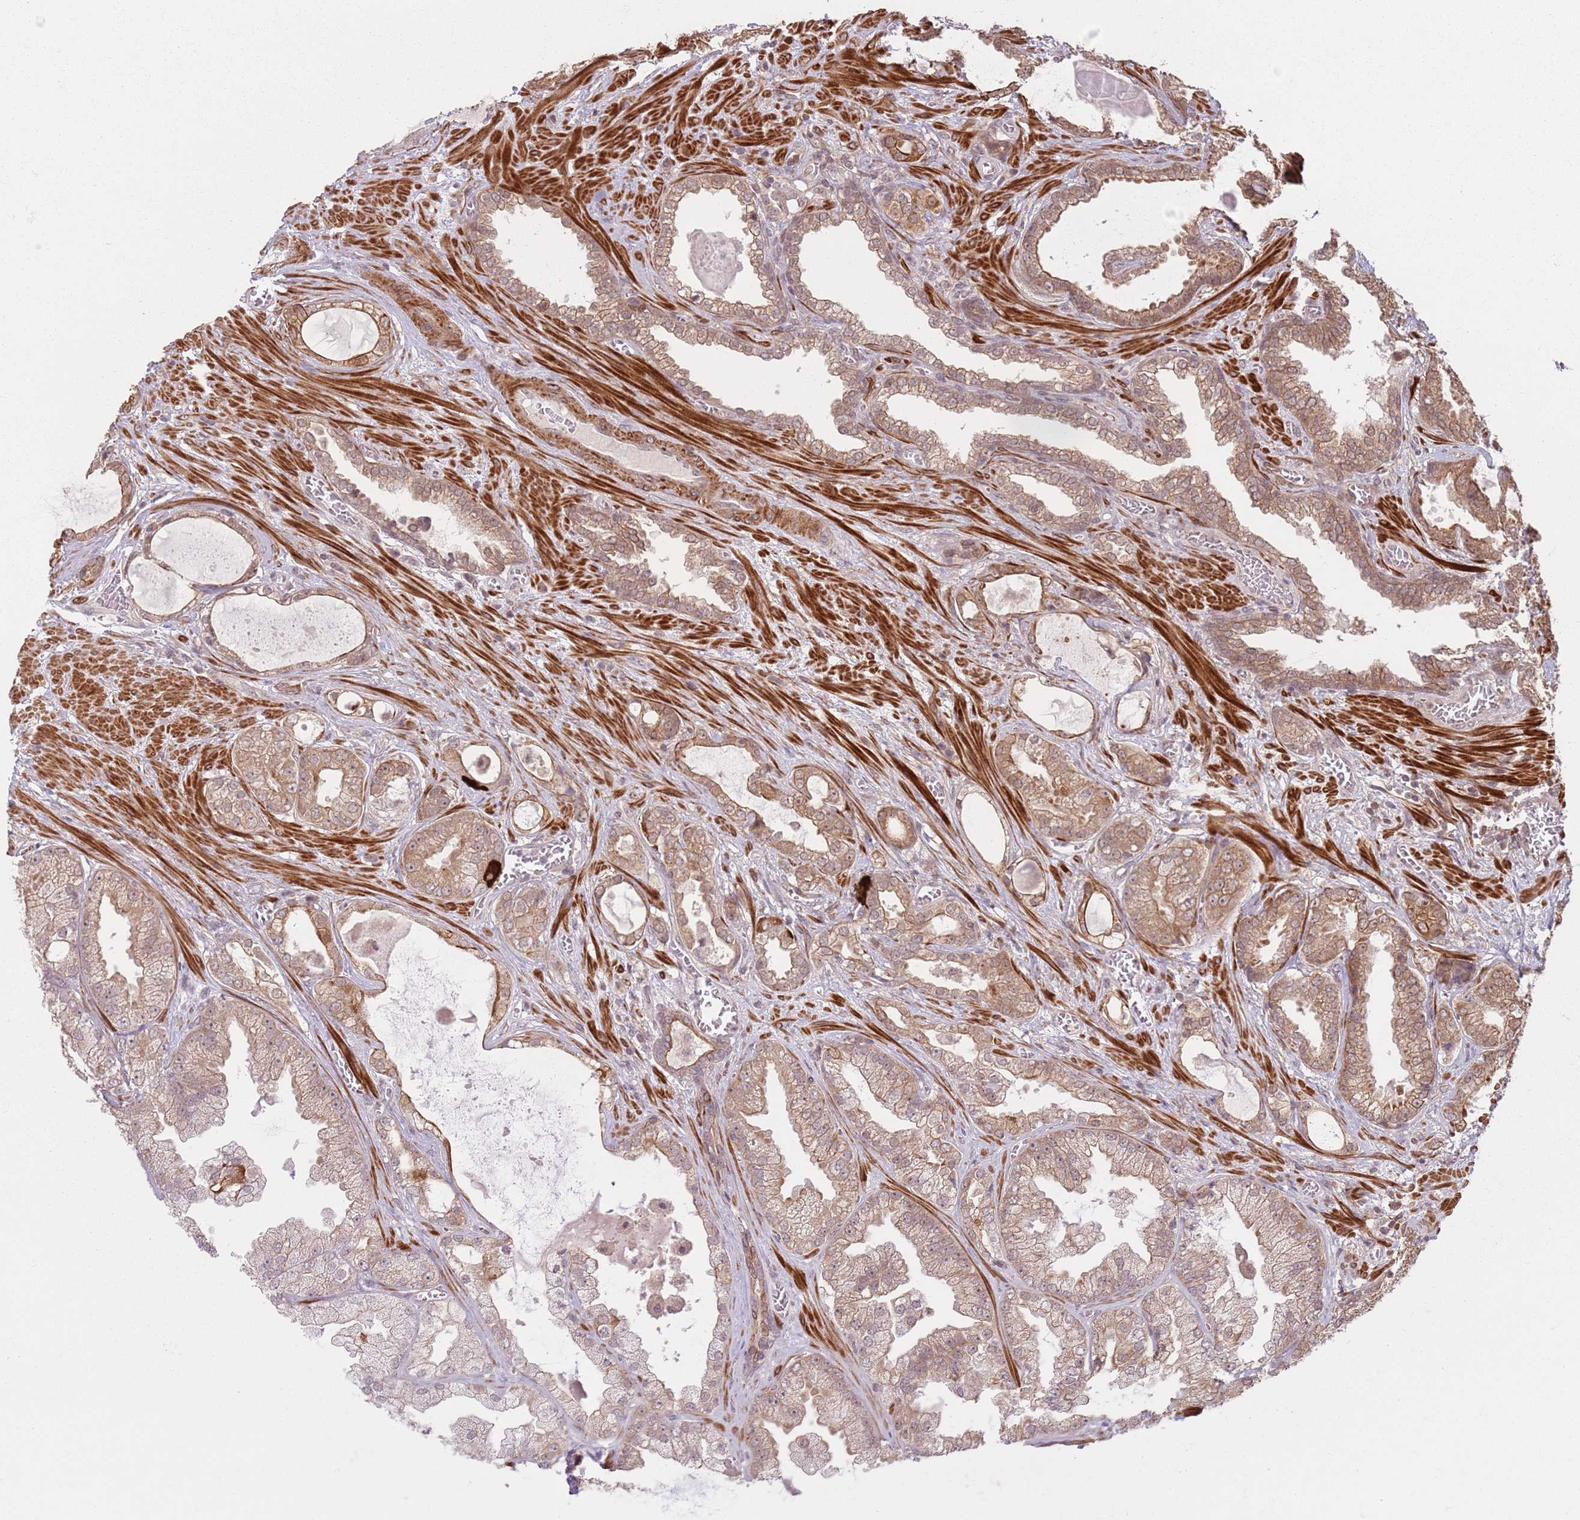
{"staining": {"intensity": "moderate", "quantity": ">75%", "location": "cytoplasmic/membranous"}, "tissue": "prostate cancer", "cell_type": "Tumor cells", "image_type": "cancer", "snomed": [{"axis": "morphology", "description": "Adenocarcinoma, Low grade"}, {"axis": "topography", "description": "Prostate"}], "caption": "Prostate adenocarcinoma (low-grade) stained for a protein (brown) exhibits moderate cytoplasmic/membranous positive expression in about >75% of tumor cells.", "gene": "CCDC154", "patient": {"sex": "male", "age": 57}}